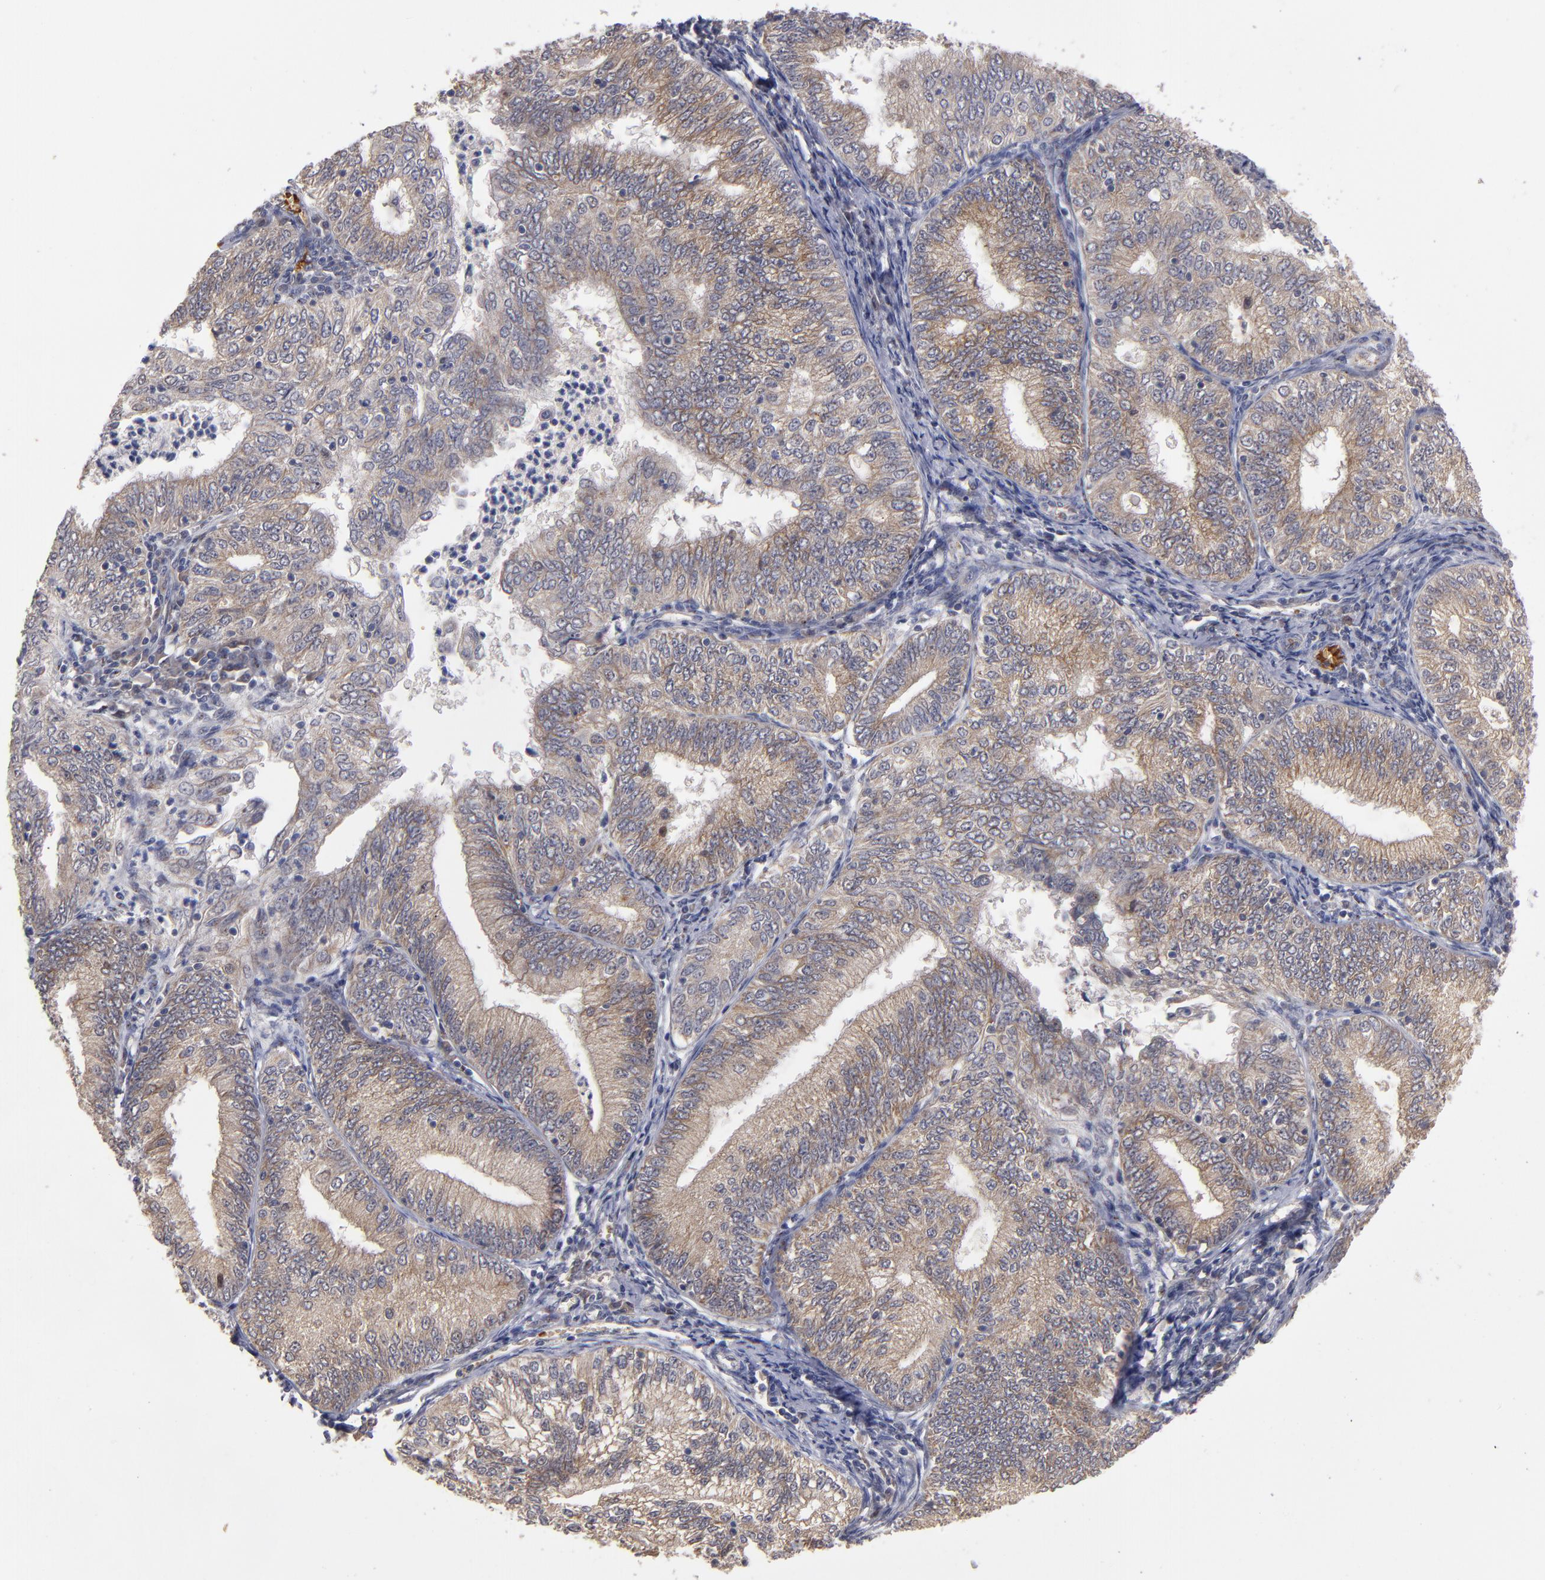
{"staining": {"intensity": "moderate", "quantity": ">75%", "location": "cytoplasmic/membranous"}, "tissue": "endometrial cancer", "cell_type": "Tumor cells", "image_type": "cancer", "snomed": [{"axis": "morphology", "description": "Adenocarcinoma, NOS"}, {"axis": "topography", "description": "Endometrium"}], "caption": "Human endometrial cancer stained for a protein (brown) exhibits moderate cytoplasmic/membranous positive positivity in about >75% of tumor cells.", "gene": "EXD2", "patient": {"sex": "female", "age": 69}}